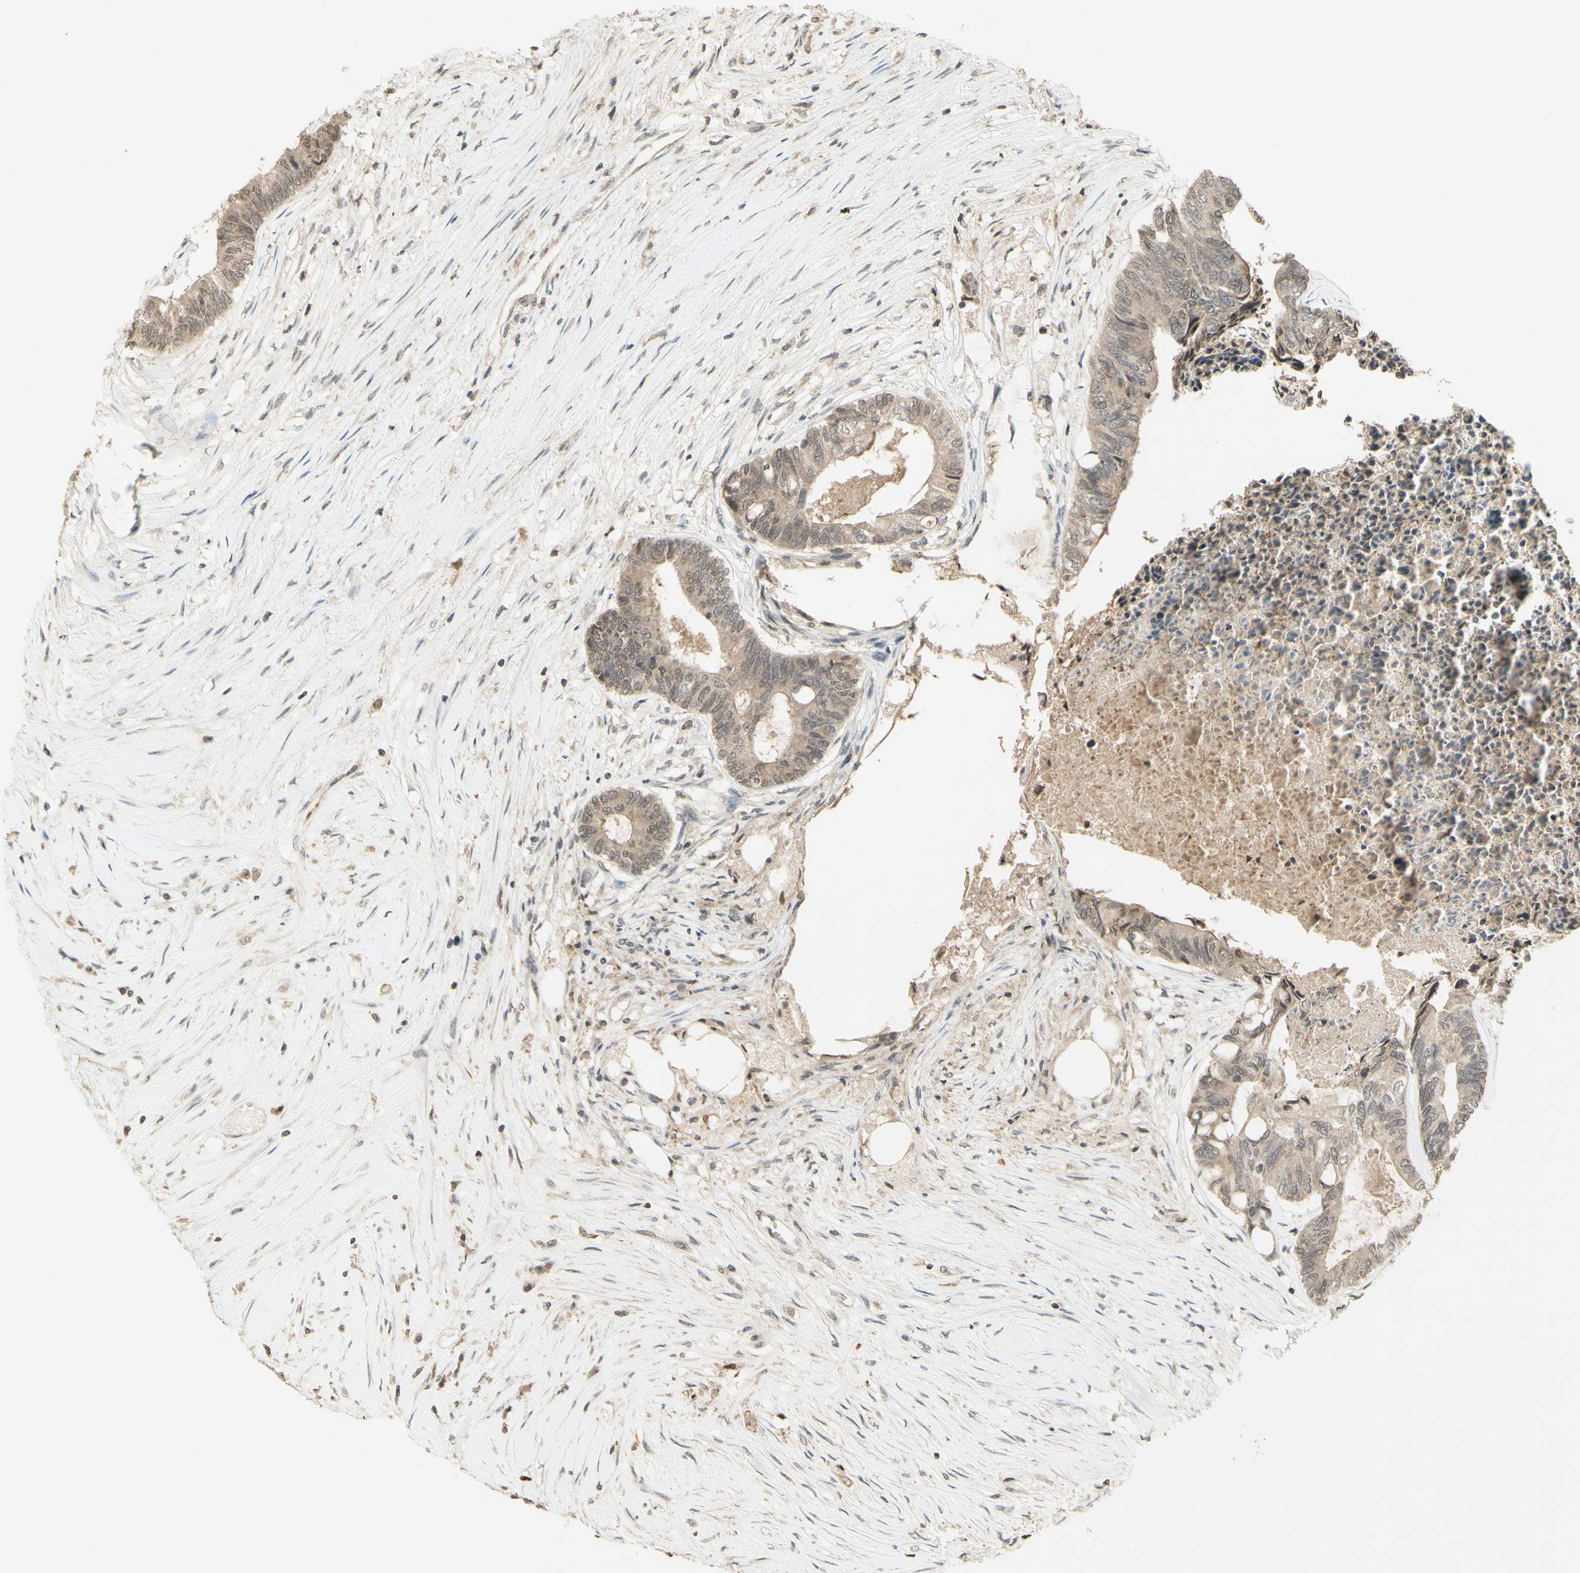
{"staining": {"intensity": "moderate", "quantity": "25%-75%", "location": "cytoplasmic/membranous"}, "tissue": "colorectal cancer", "cell_type": "Tumor cells", "image_type": "cancer", "snomed": [{"axis": "morphology", "description": "Adenocarcinoma, NOS"}, {"axis": "topography", "description": "Rectum"}], "caption": "Colorectal adenocarcinoma tissue reveals moderate cytoplasmic/membranous positivity in about 25%-75% of tumor cells, visualized by immunohistochemistry.", "gene": "GLI1", "patient": {"sex": "male", "age": 63}}